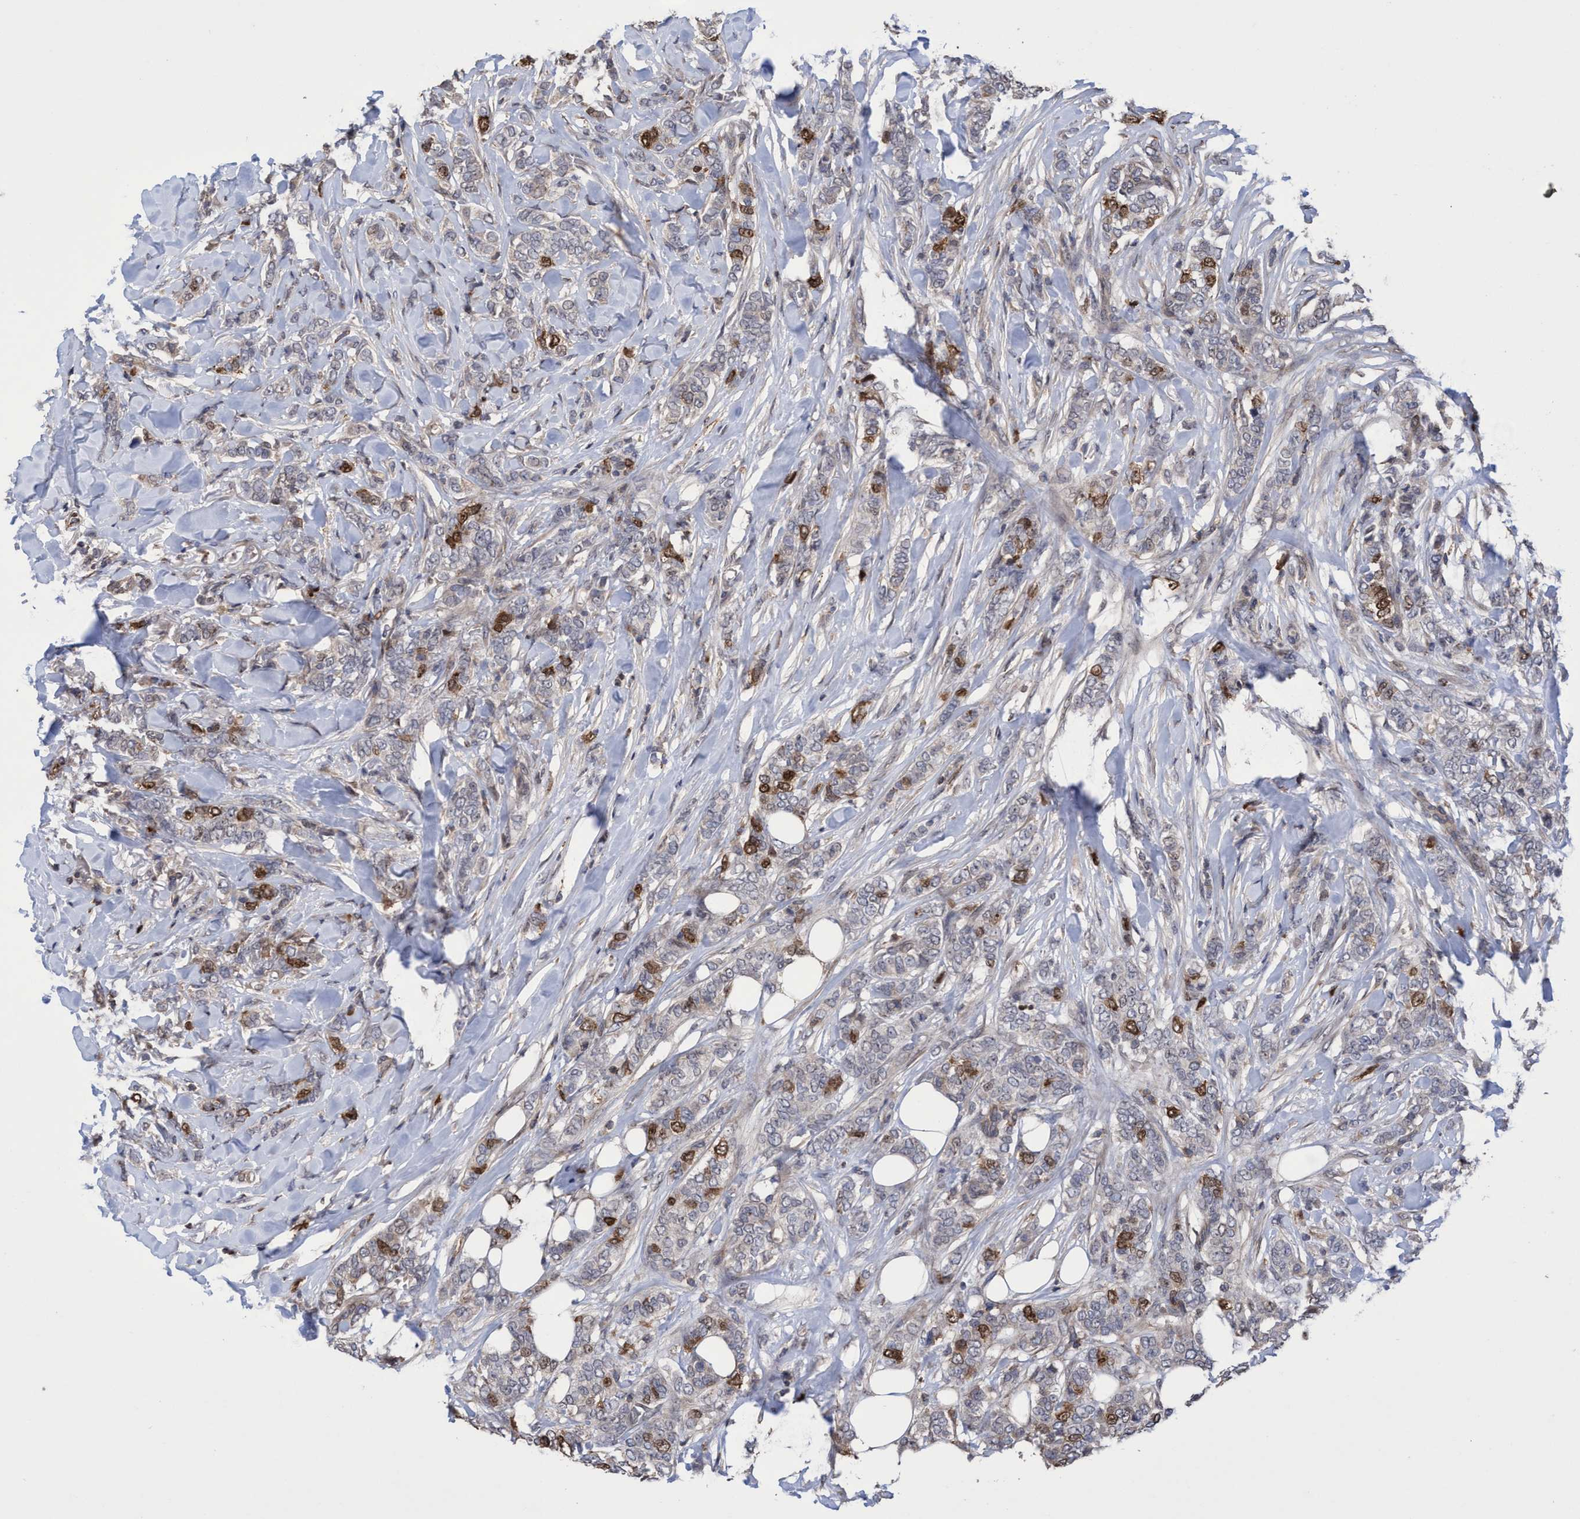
{"staining": {"intensity": "moderate", "quantity": "25%-75%", "location": "cytoplasmic/membranous,nuclear"}, "tissue": "breast cancer", "cell_type": "Tumor cells", "image_type": "cancer", "snomed": [{"axis": "morphology", "description": "Lobular carcinoma"}, {"axis": "topography", "description": "Skin"}, {"axis": "topography", "description": "Breast"}], "caption": "Breast cancer tissue shows moderate cytoplasmic/membranous and nuclear expression in approximately 25%-75% of tumor cells", "gene": "SLBP", "patient": {"sex": "female", "age": 46}}